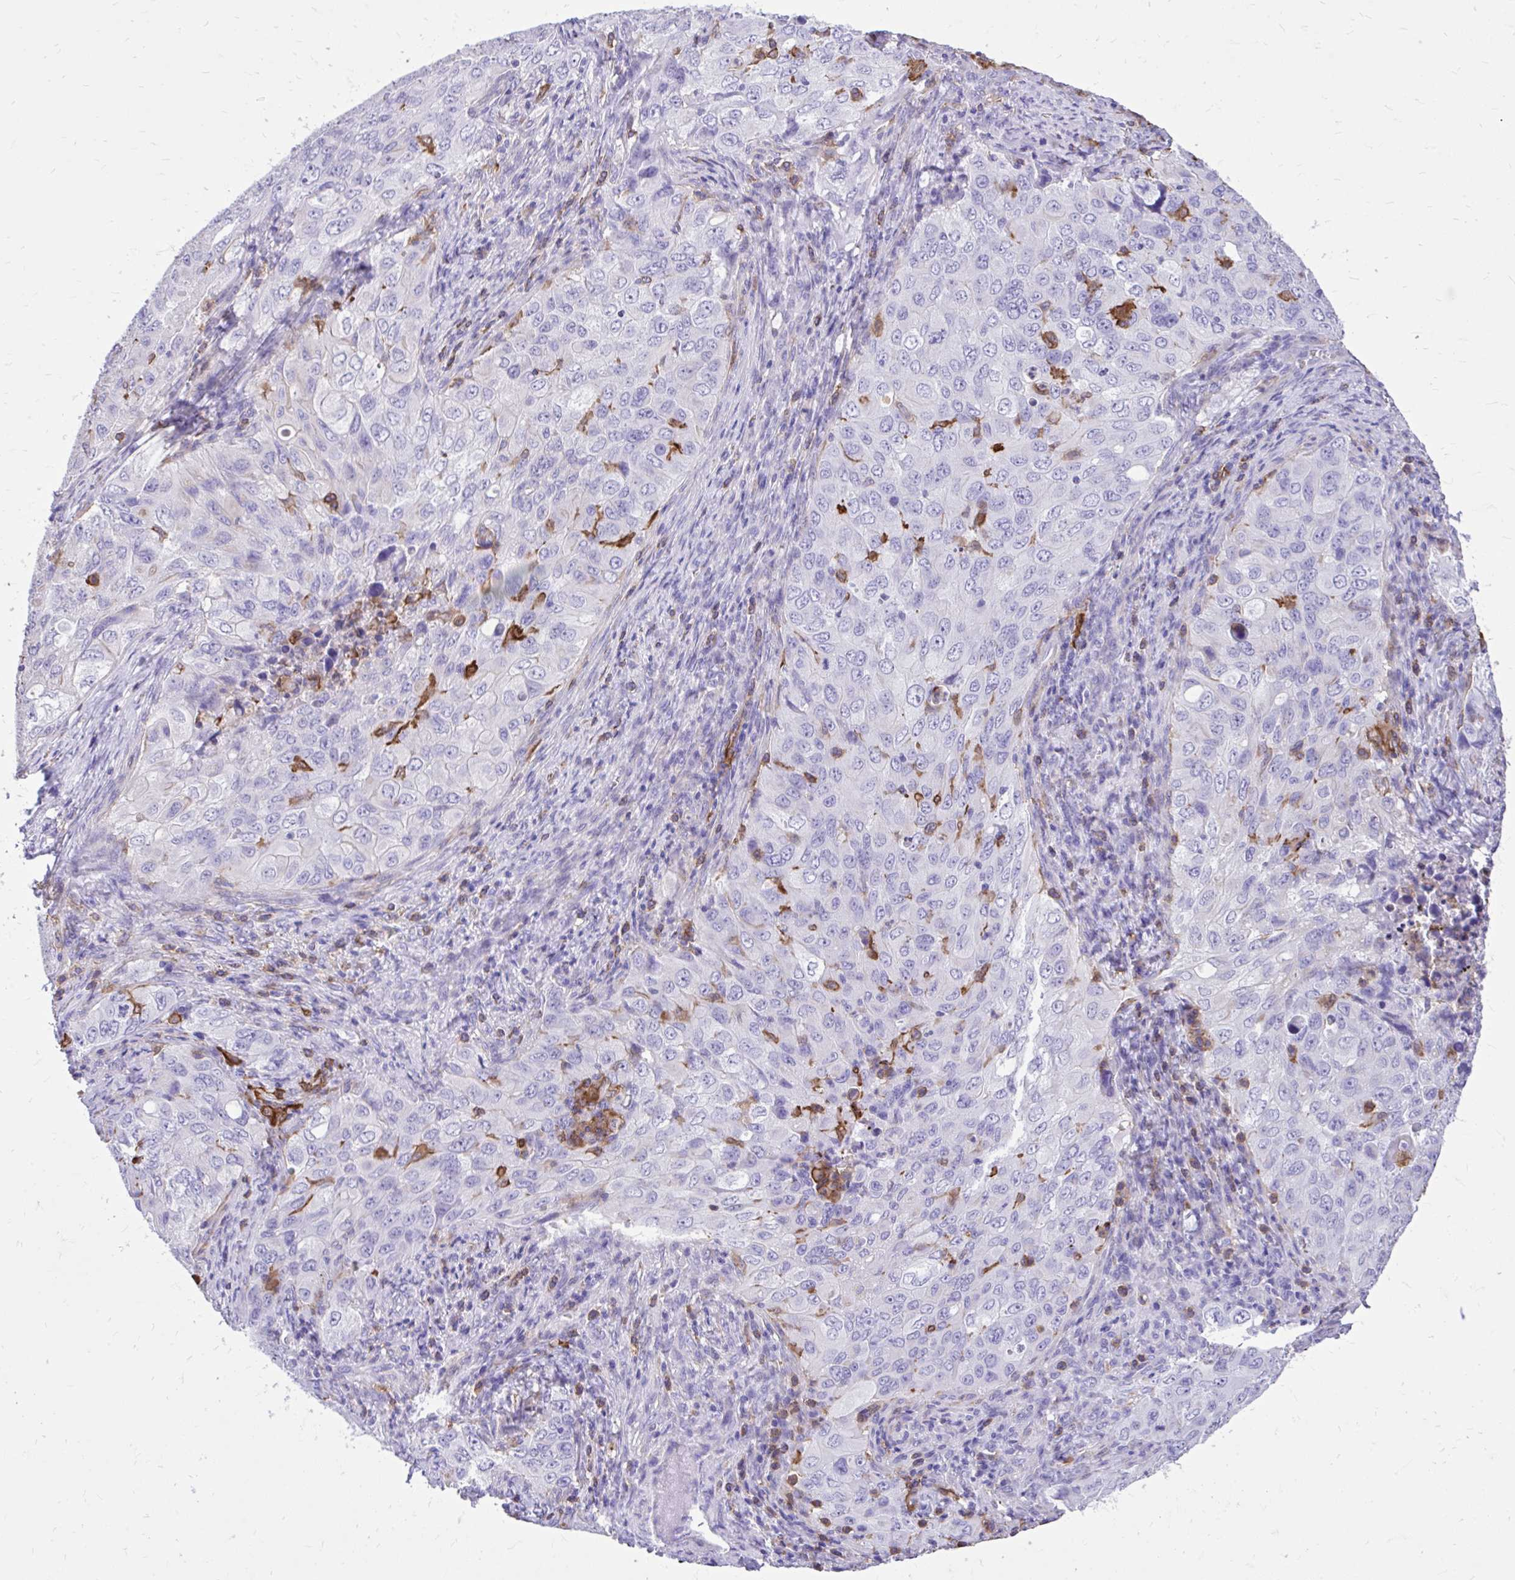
{"staining": {"intensity": "negative", "quantity": "none", "location": "none"}, "tissue": "lung cancer", "cell_type": "Tumor cells", "image_type": "cancer", "snomed": [{"axis": "morphology", "description": "Adenocarcinoma, NOS"}, {"axis": "morphology", "description": "Adenocarcinoma, metastatic, NOS"}, {"axis": "topography", "description": "Lymph node"}, {"axis": "topography", "description": "Lung"}], "caption": "Immunohistochemistry (IHC) micrograph of neoplastic tissue: human lung metastatic adenocarcinoma stained with DAB (3,3'-diaminobenzidine) reveals no significant protein expression in tumor cells.", "gene": "TLR7", "patient": {"sex": "female", "age": 42}}